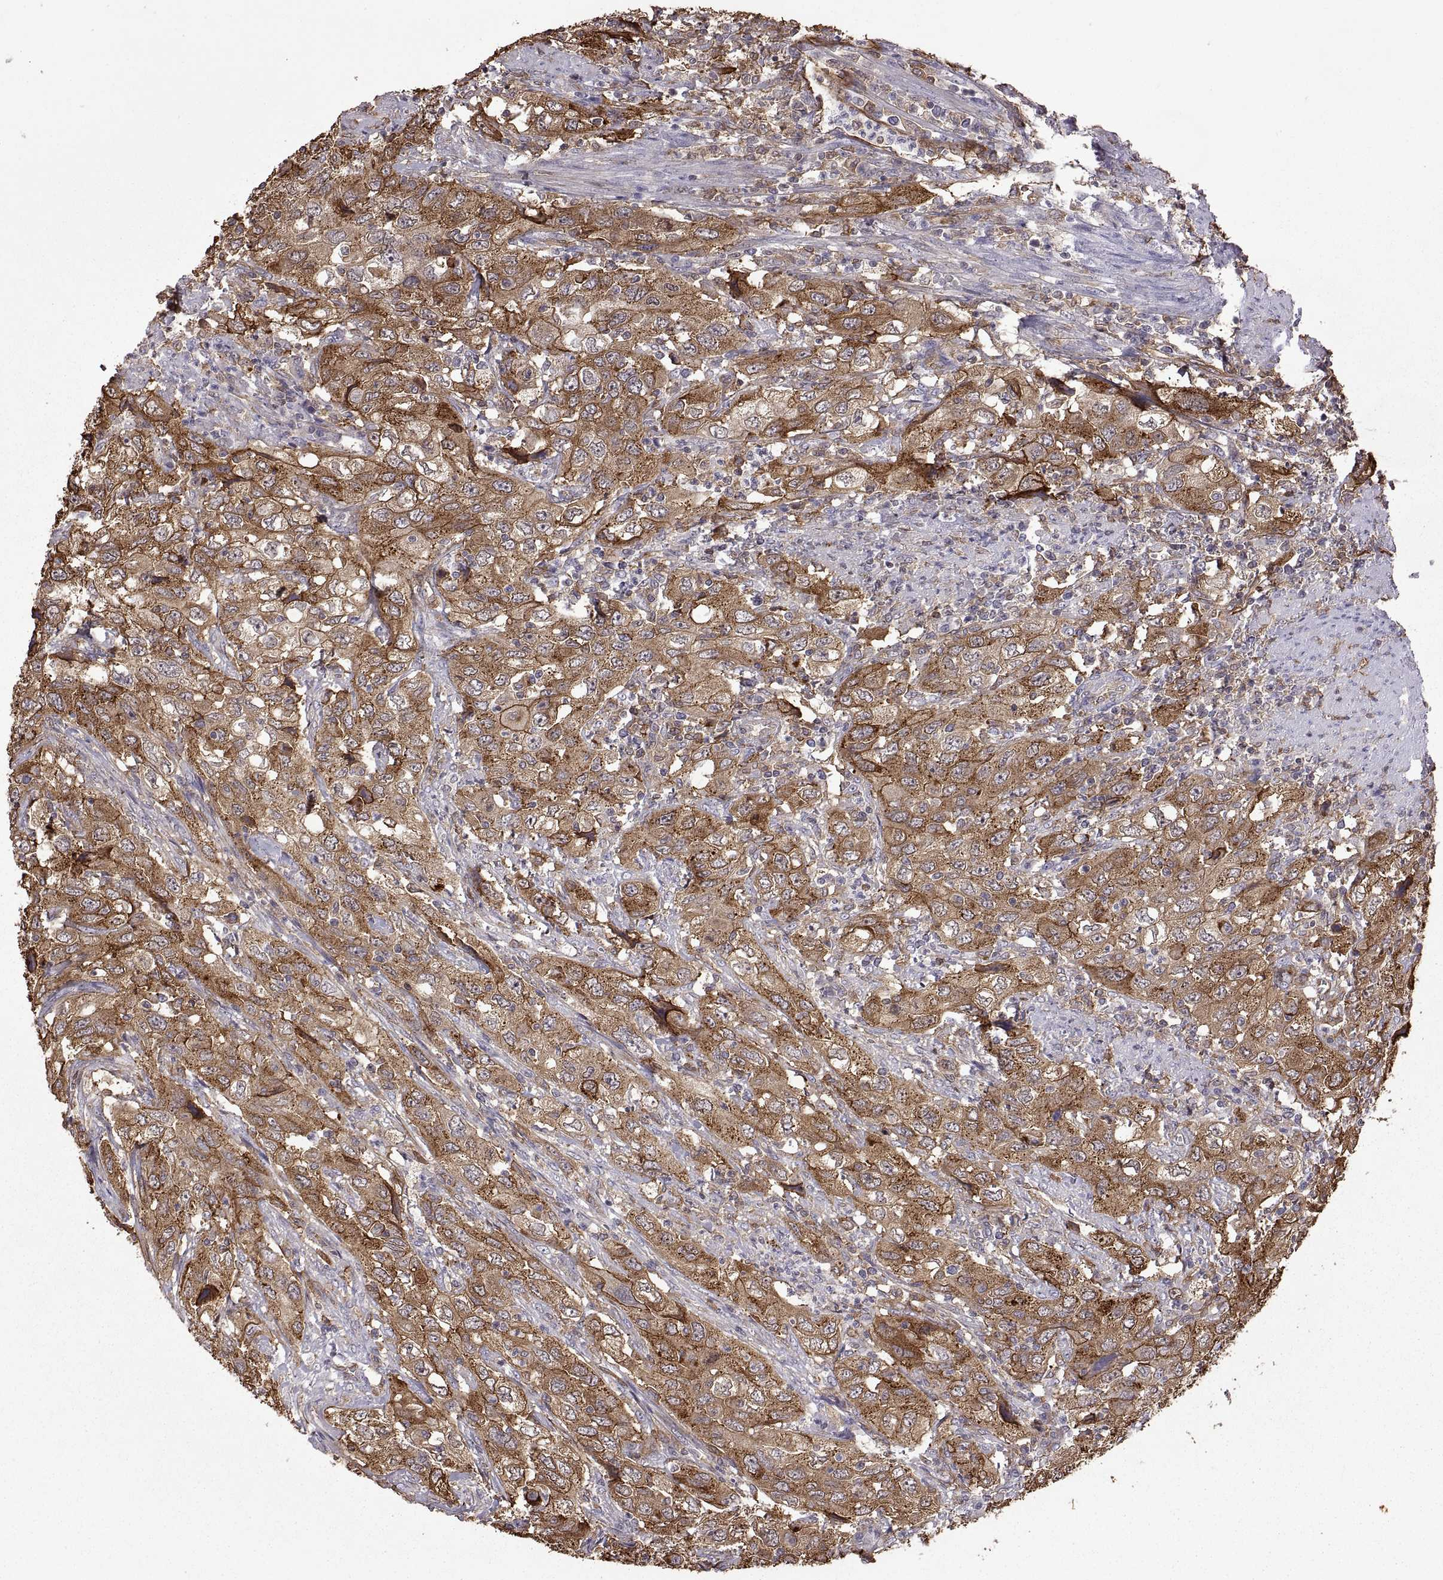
{"staining": {"intensity": "moderate", "quantity": ">75%", "location": "cytoplasmic/membranous"}, "tissue": "urothelial cancer", "cell_type": "Tumor cells", "image_type": "cancer", "snomed": [{"axis": "morphology", "description": "Urothelial carcinoma, High grade"}, {"axis": "topography", "description": "Urinary bladder"}], "caption": "This photomicrograph displays high-grade urothelial carcinoma stained with immunohistochemistry to label a protein in brown. The cytoplasmic/membranous of tumor cells show moderate positivity for the protein. Nuclei are counter-stained blue.", "gene": "S100A10", "patient": {"sex": "male", "age": 76}}